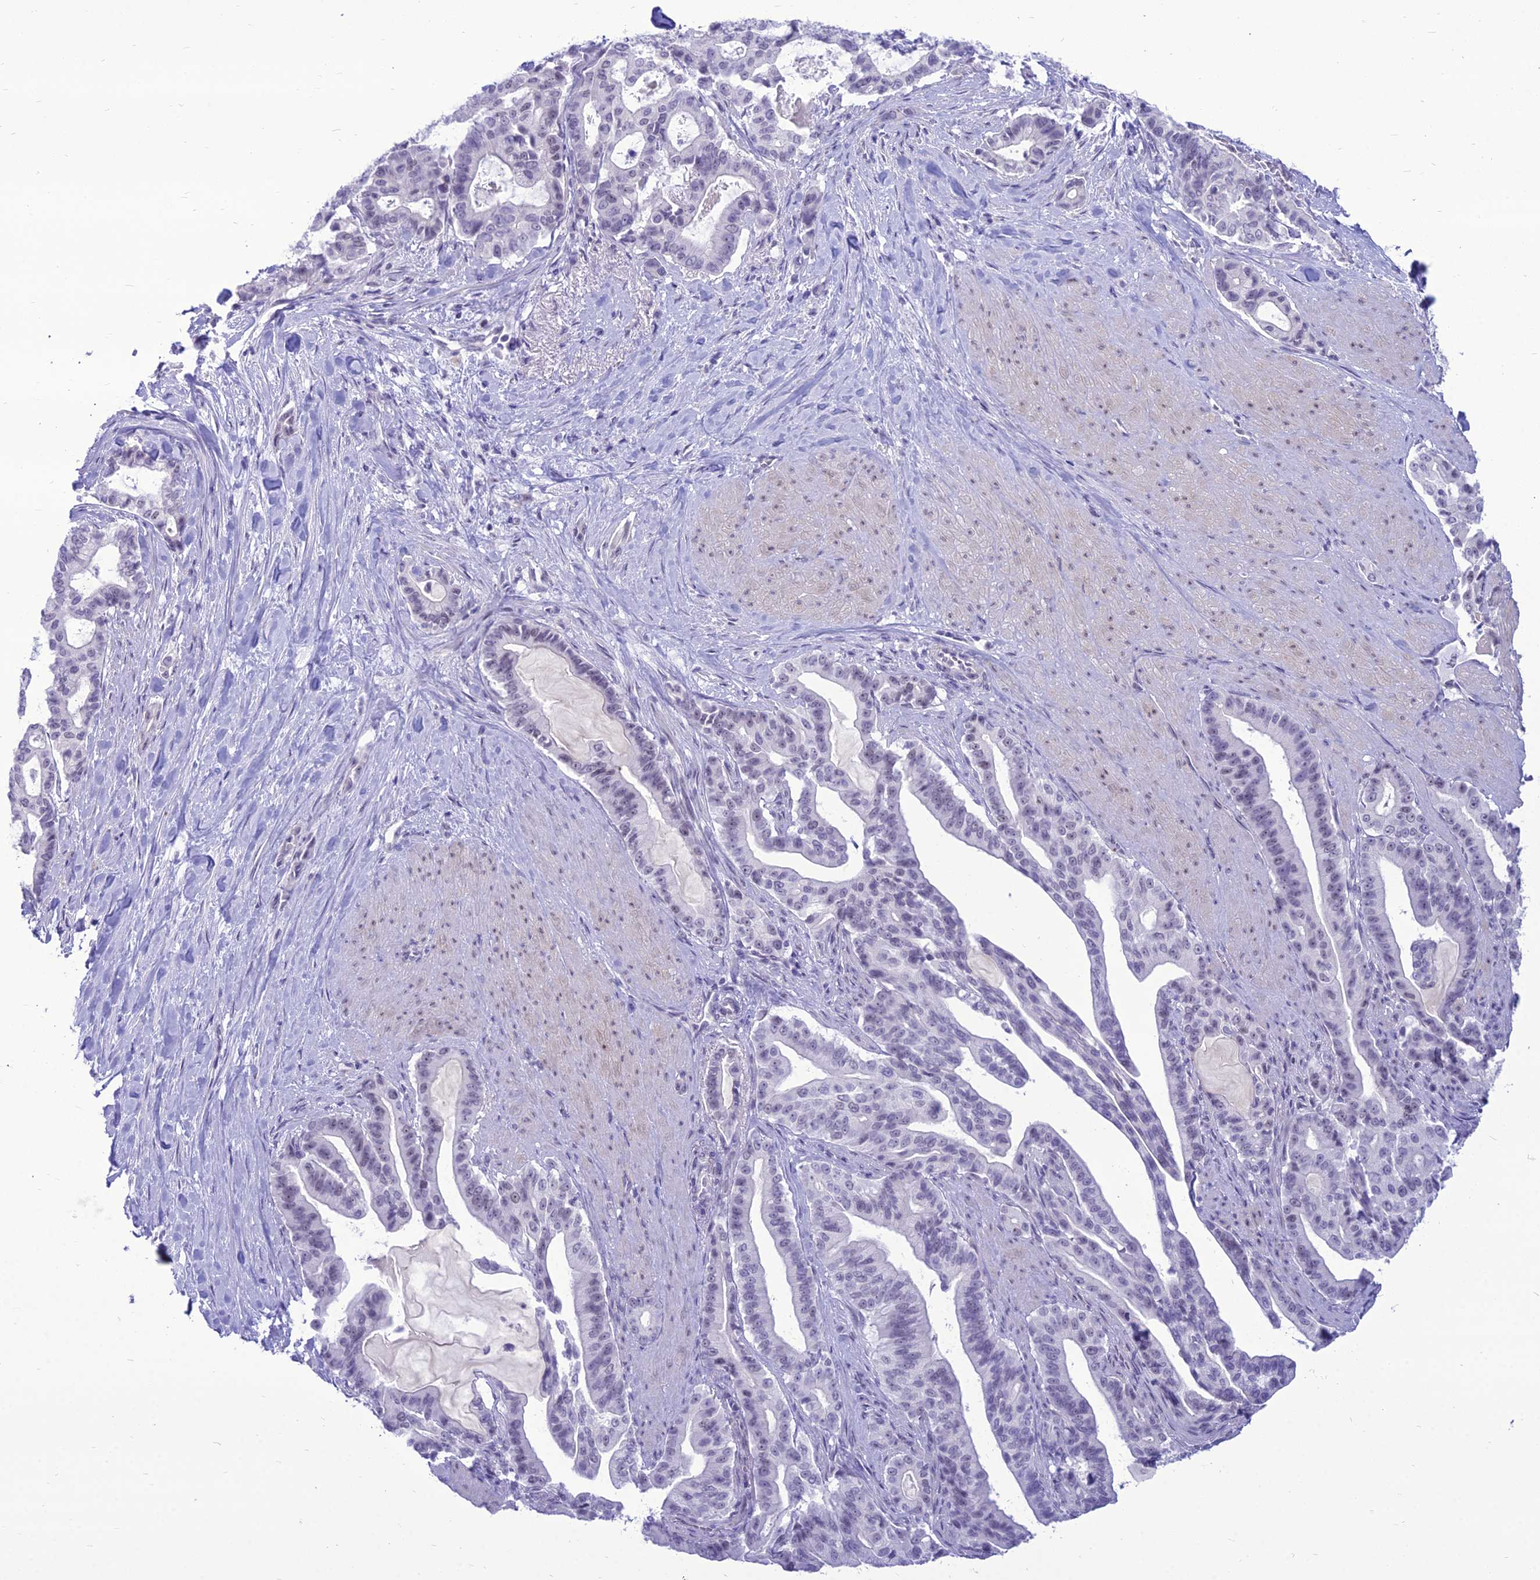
{"staining": {"intensity": "weak", "quantity": "25%-75%", "location": "nuclear"}, "tissue": "pancreatic cancer", "cell_type": "Tumor cells", "image_type": "cancer", "snomed": [{"axis": "morphology", "description": "Adenocarcinoma, NOS"}, {"axis": "topography", "description": "Pancreas"}], "caption": "Adenocarcinoma (pancreatic) was stained to show a protein in brown. There is low levels of weak nuclear expression in approximately 25%-75% of tumor cells.", "gene": "DHX40", "patient": {"sex": "male", "age": 63}}